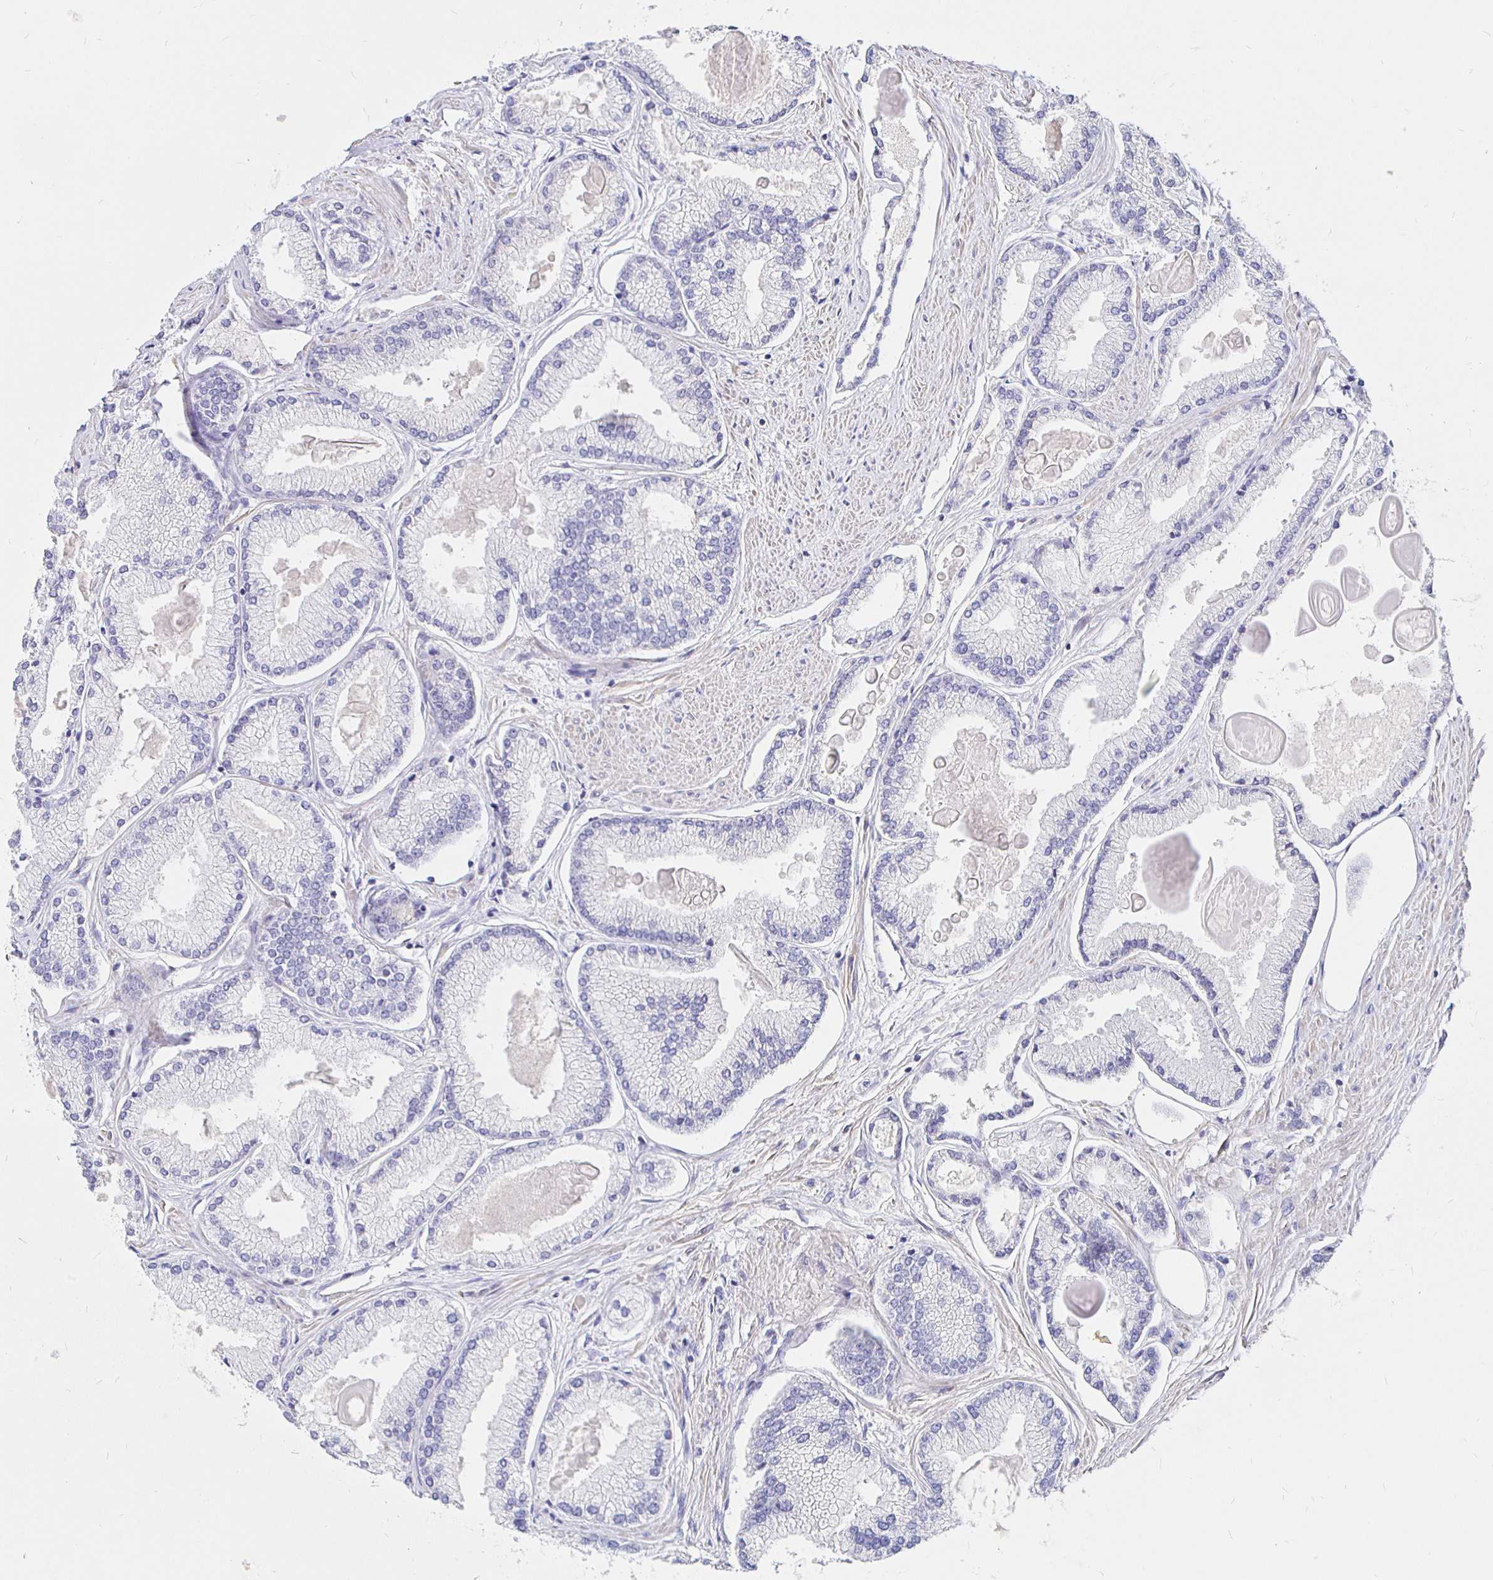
{"staining": {"intensity": "negative", "quantity": "none", "location": "none"}, "tissue": "prostate cancer", "cell_type": "Tumor cells", "image_type": "cancer", "snomed": [{"axis": "morphology", "description": "Adenocarcinoma, High grade"}, {"axis": "topography", "description": "Prostate"}], "caption": "Protein analysis of prostate cancer (adenocarcinoma (high-grade)) demonstrates no significant positivity in tumor cells.", "gene": "NECAB1", "patient": {"sex": "male", "age": 68}}